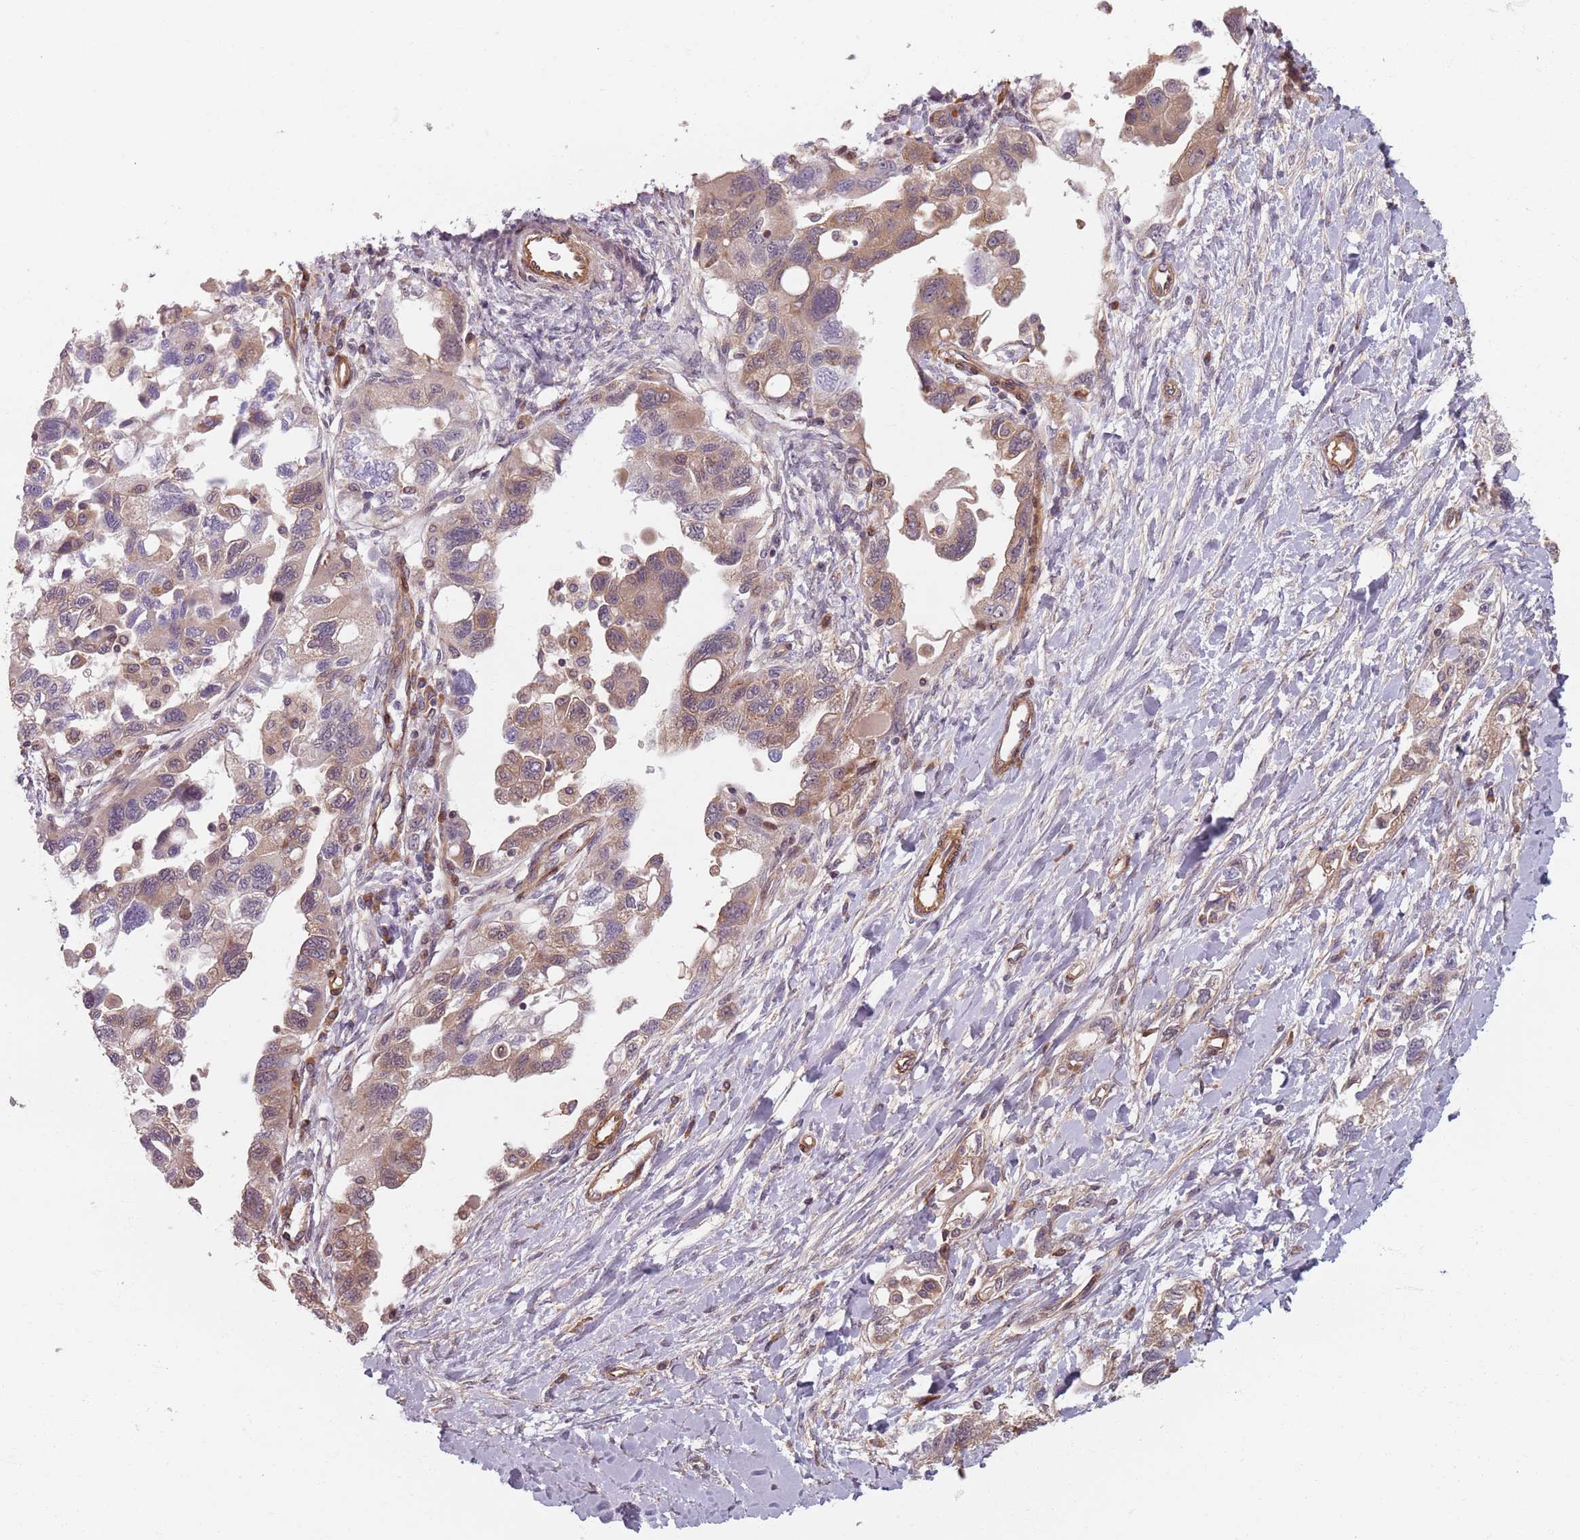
{"staining": {"intensity": "moderate", "quantity": ">75%", "location": "cytoplasmic/membranous"}, "tissue": "ovarian cancer", "cell_type": "Tumor cells", "image_type": "cancer", "snomed": [{"axis": "morphology", "description": "Carcinoma, NOS"}, {"axis": "morphology", "description": "Cystadenocarcinoma, serous, NOS"}, {"axis": "topography", "description": "Ovary"}], "caption": "A brown stain highlights moderate cytoplasmic/membranous staining of a protein in ovarian cancer (carcinoma) tumor cells.", "gene": "NOTCH3", "patient": {"sex": "female", "age": 69}}